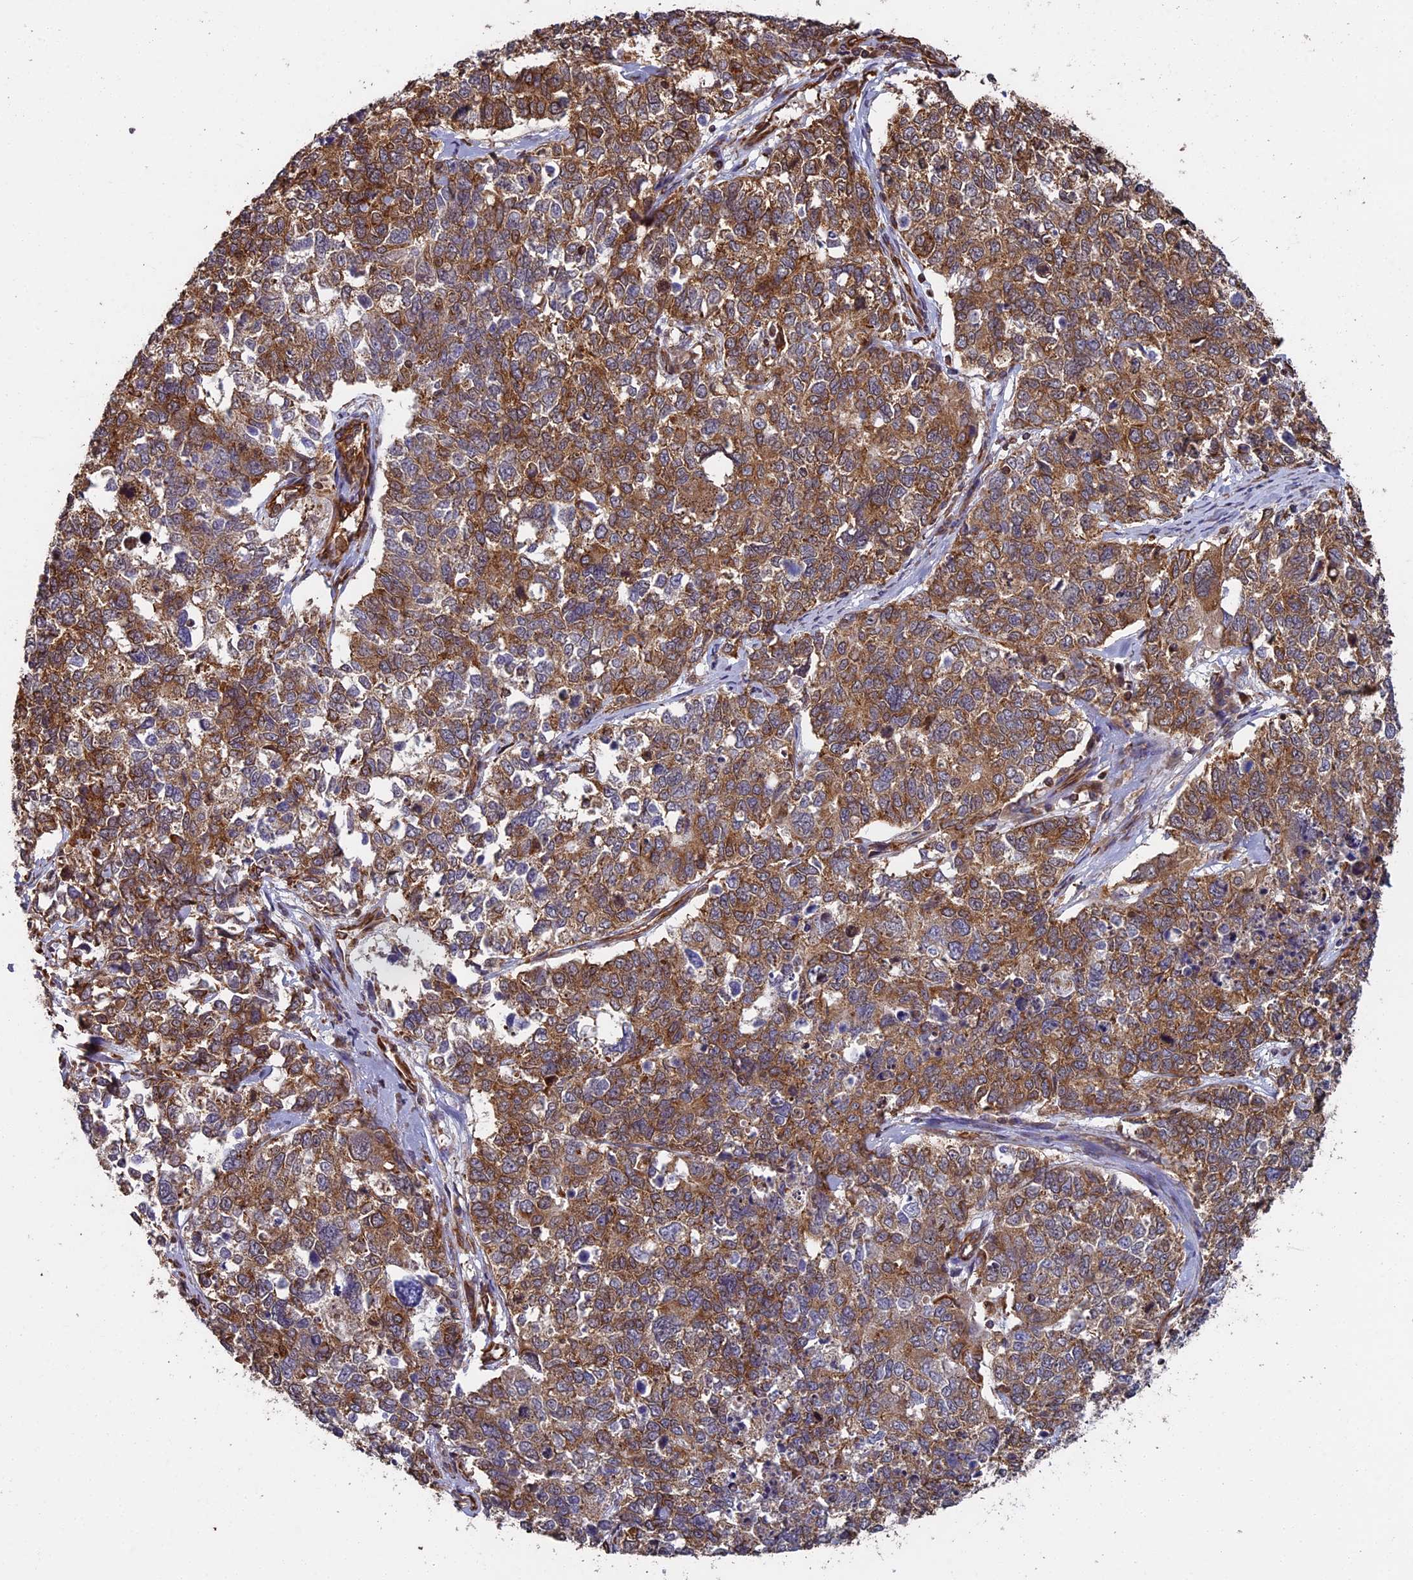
{"staining": {"intensity": "moderate", "quantity": "25%-75%", "location": "cytoplasmic/membranous"}, "tissue": "cervical cancer", "cell_type": "Tumor cells", "image_type": "cancer", "snomed": [{"axis": "morphology", "description": "Squamous cell carcinoma, NOS"}, {"axis": "topography", "description": "Cervix"}], "caption": "This is an image of immunohistochemistry (IHC) staining of cervical cancer (squamous cell carcinoma), which shows moderate positivity in the cytoplasmic/membranous of tumor cells.", "gene": "CCDC124", "patient": {"sex": "female", "age": 63}}